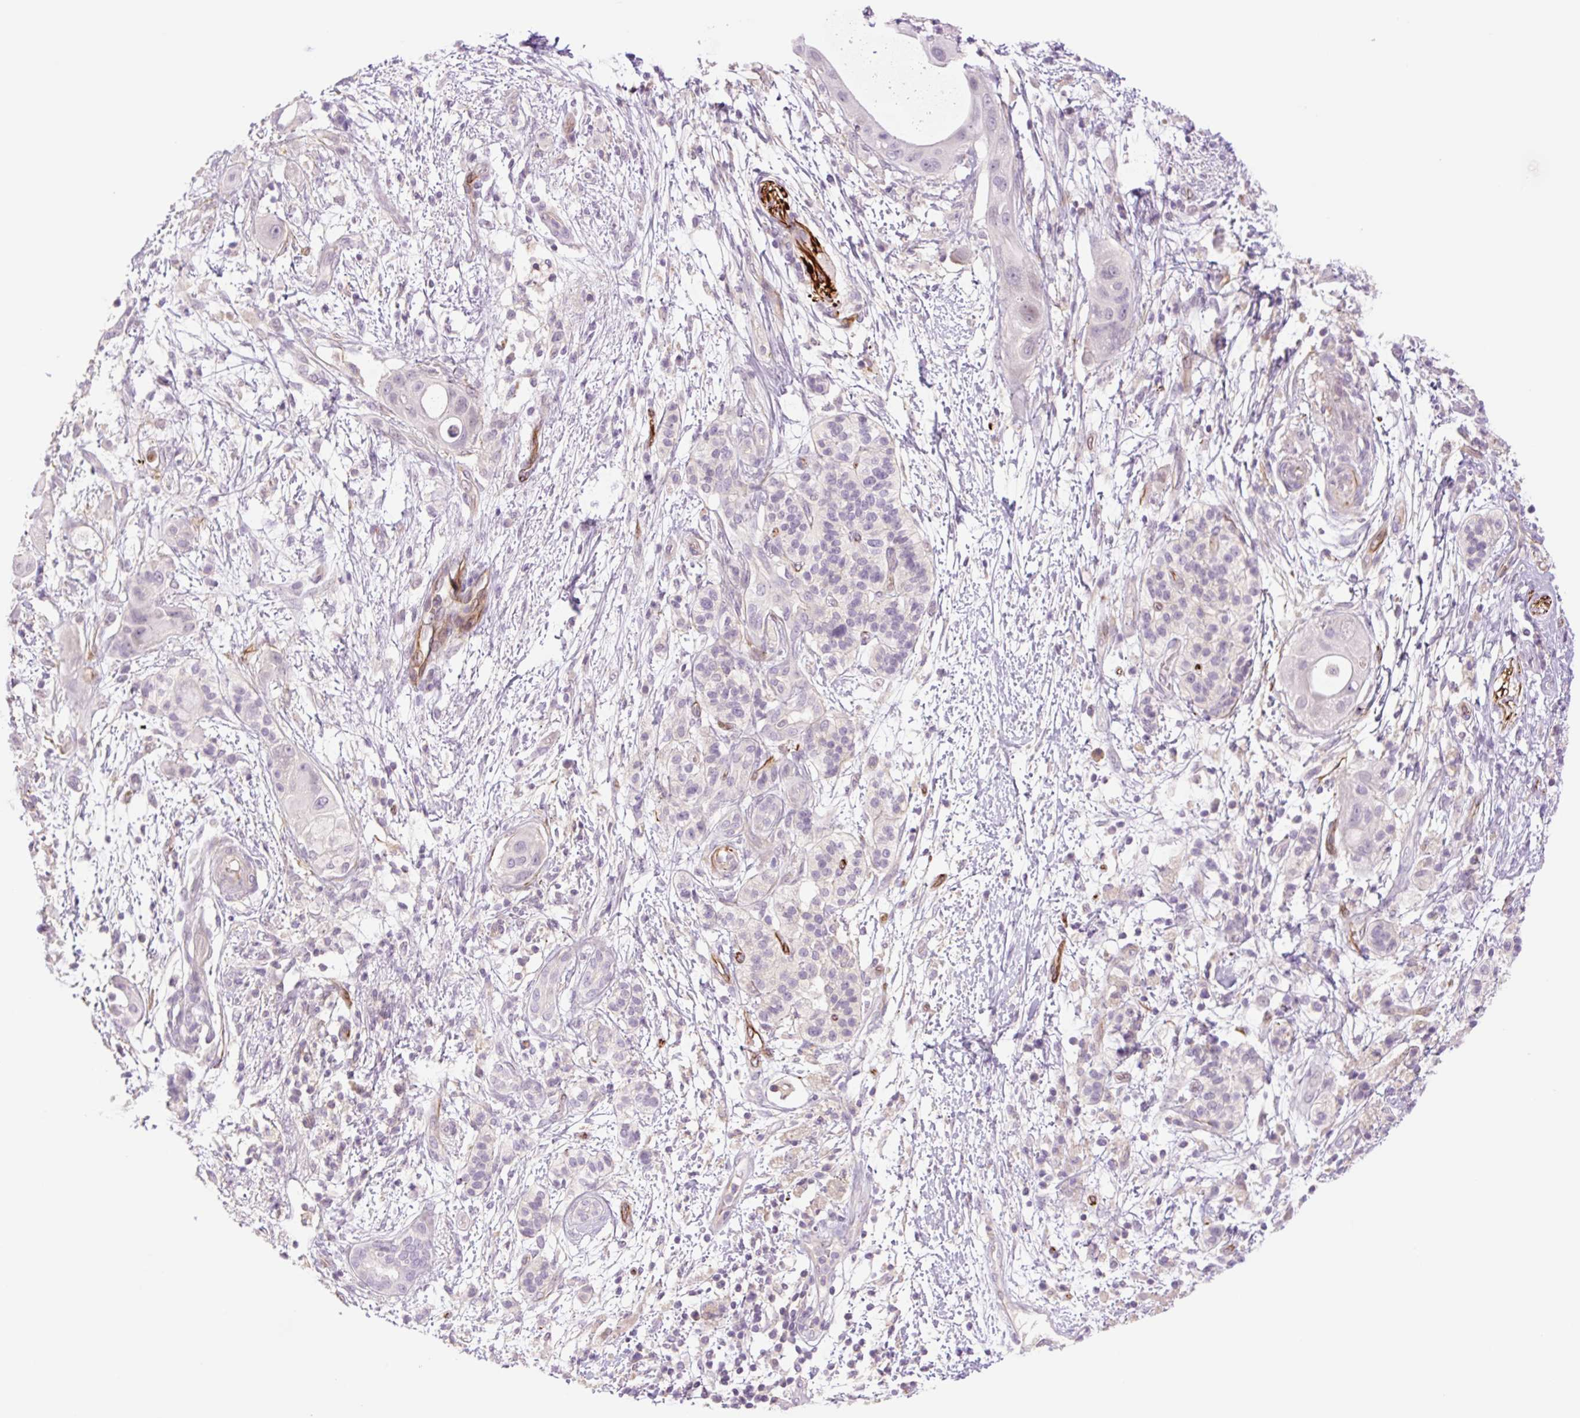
{"staining": {"intensity": "negative", "quantity": "none", "location": "none"}, "tissue": "pancreatic cancer", "cell_type": "Tumor cells", "image_type": "cancer", "snomed": [{"axis": "morphology", "description": "Adenocarcinoma, NOS"}, {"axis": "topography", "description": "Pancreas"}], "caption": "Human pancreatic cancer stained for a protein using immunohistochemistry (IHC) demonstrates no positivity in tumor cells.", "gene": "ZFYVE21", "patient": {"sex": "male", "age": 68}}